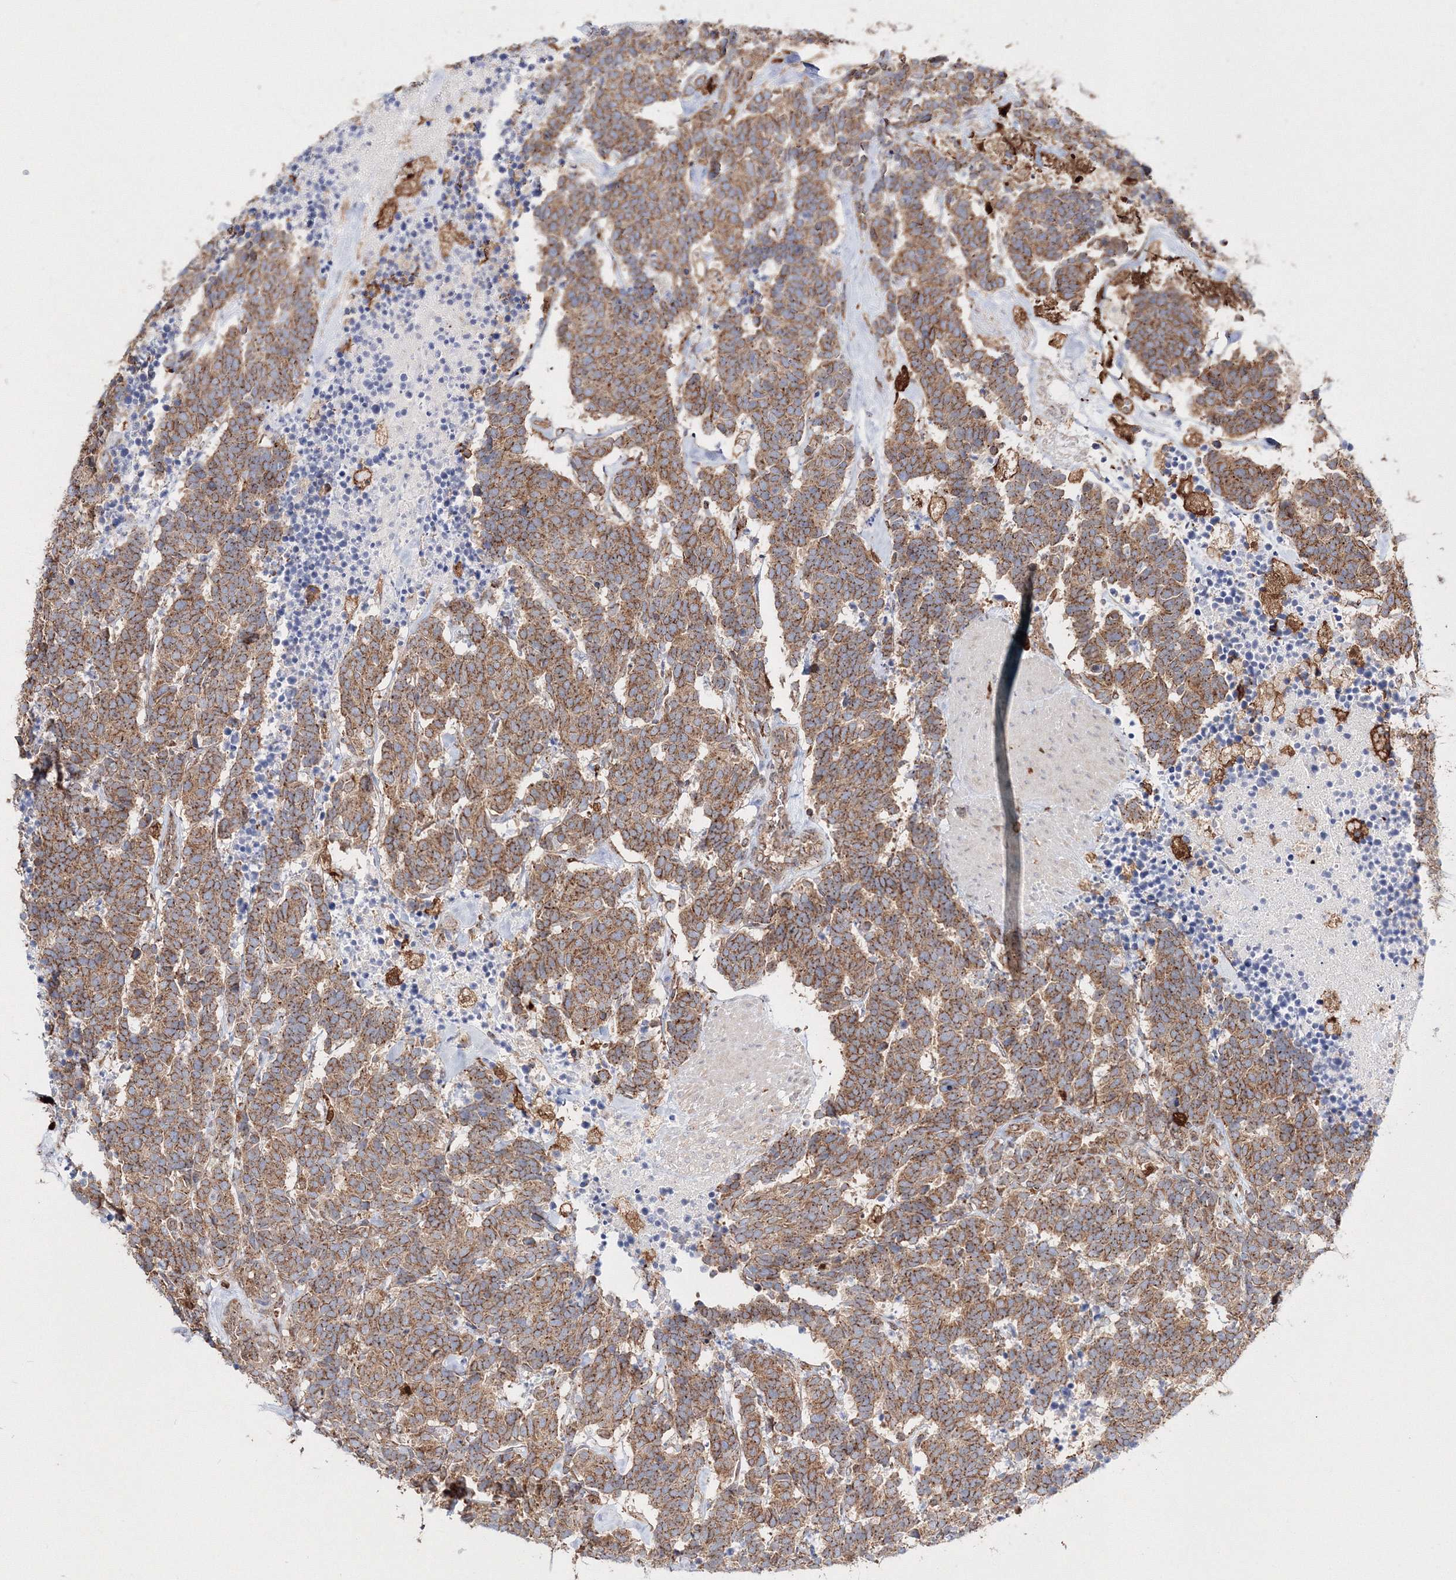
{"staining": {"intensity": "moderate", "quantity": ">75%", "location": "cytoplasmic/membranous"}, "tissue": "carcinoid", "cell_type": "Tumor cells", "image_type": "cancer", "snomed": [{"axis": "morphology", "description": "Carcinoma, NOS"}, {"axis": "morphology", "description": "Carcinoid, malignant, NOS"}, {"axis": "topography", "description": "Urinary bladder"}], "caption": "DAB (3,3'-diaminobenzidine) immunohistochemical staining of human carcinoid displays moderate cytoplasmic/membranous protein staining in about >75% of tumor cells.", "gene": "ARCN1", "patient": {"sex": "male", "age": 57}}